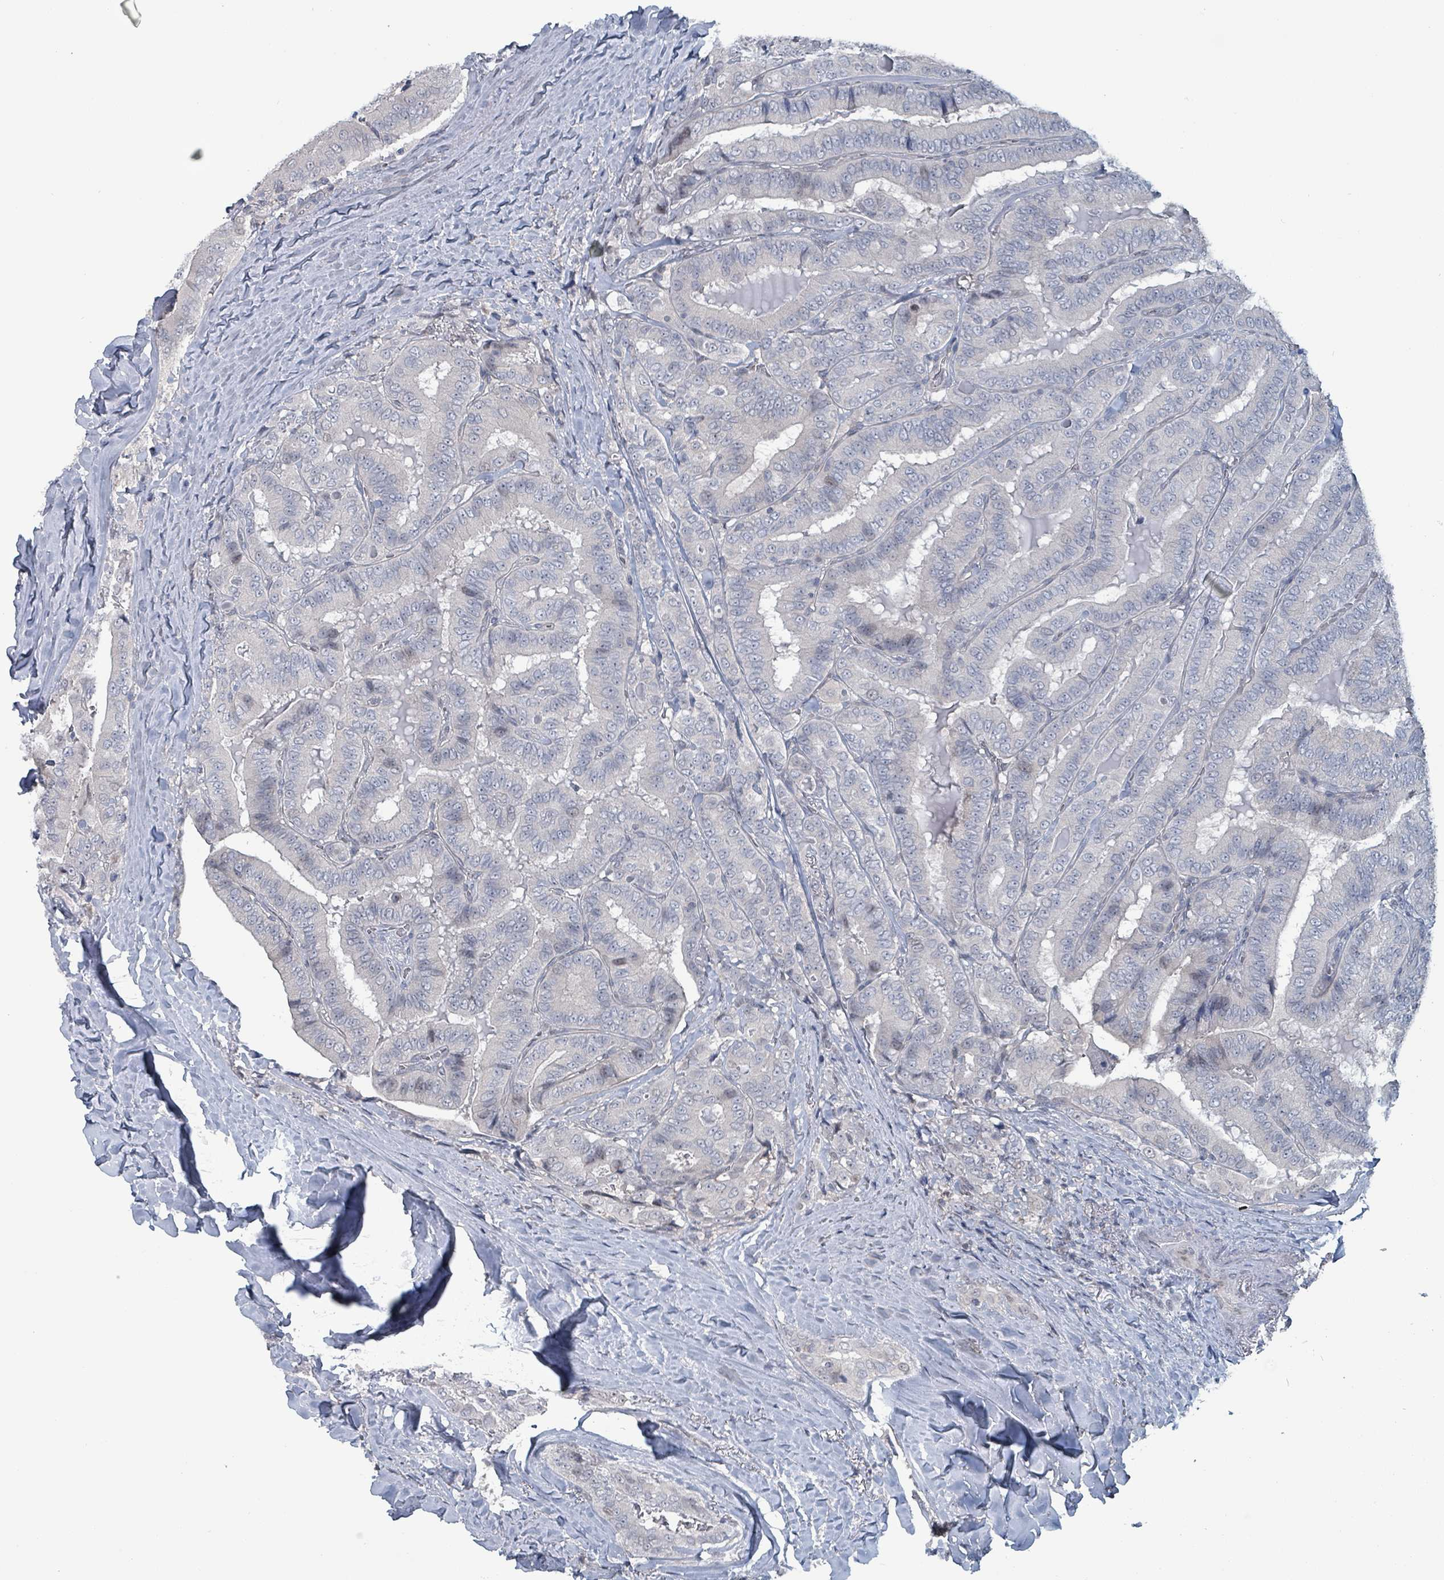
{"staining": {"intensity": "negative", "quantity": "none", "location": "none"}, "tissue": "thyroid cancer", "cell_type": "Tumor cells", "image_type": "cancer", "snomed": [{"axis": "morphology", "description": "Papillary adenocarcinoma, NOS"}, {"axis": "topography", "description": "Thyroid gland"}], "caption": "An immunohistochemistry image of thyroid cancer is shown. There is no staining in tumor cells of thyroid cancer.", "gene": "BIVM", "patient": {"sex": "male", "age": 61}}